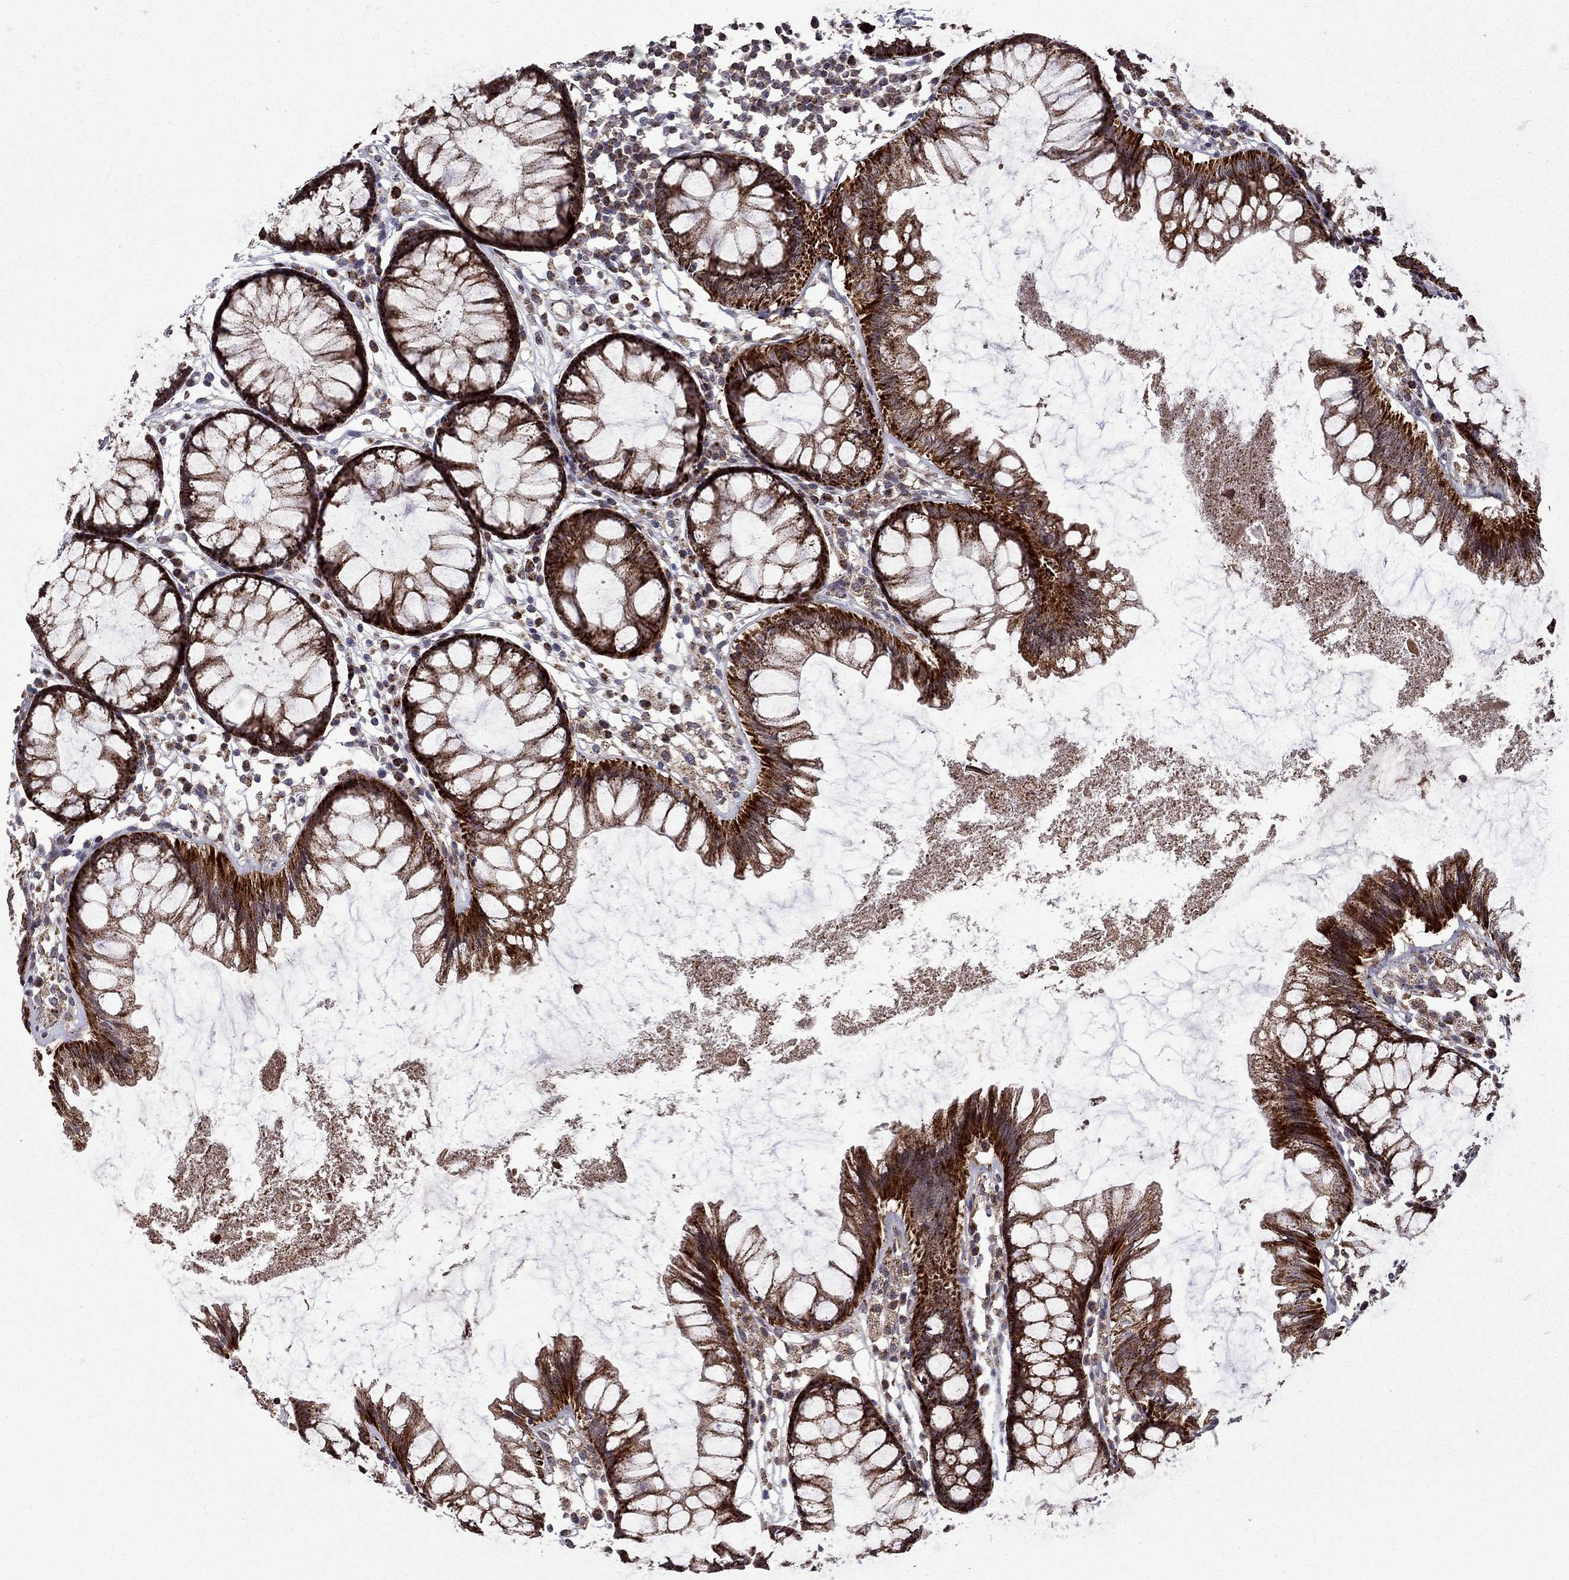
{"staining": {"intensity": "weak", "quantity": ">75%", "location": "cytoplasmic/membranous"}, "tissue": "colon", "cell_type": "Endothelial cells", "image_type": "normal", "snomed": [{"axis": "morphology", "description": "Normal tissue, NOS"}, {"axis": "morphology", "description": "Adenocarcinoma, NOS"}, {"axis": "topography", "description": "Colon"}], "caption": "Protein expression by IHC demonstrates weak cytoplasmic/membranous expression in about >75% of endothelial cells in benign colon.", "gene": "TAB2", "patient": {"sex": "male", "age": 65}}